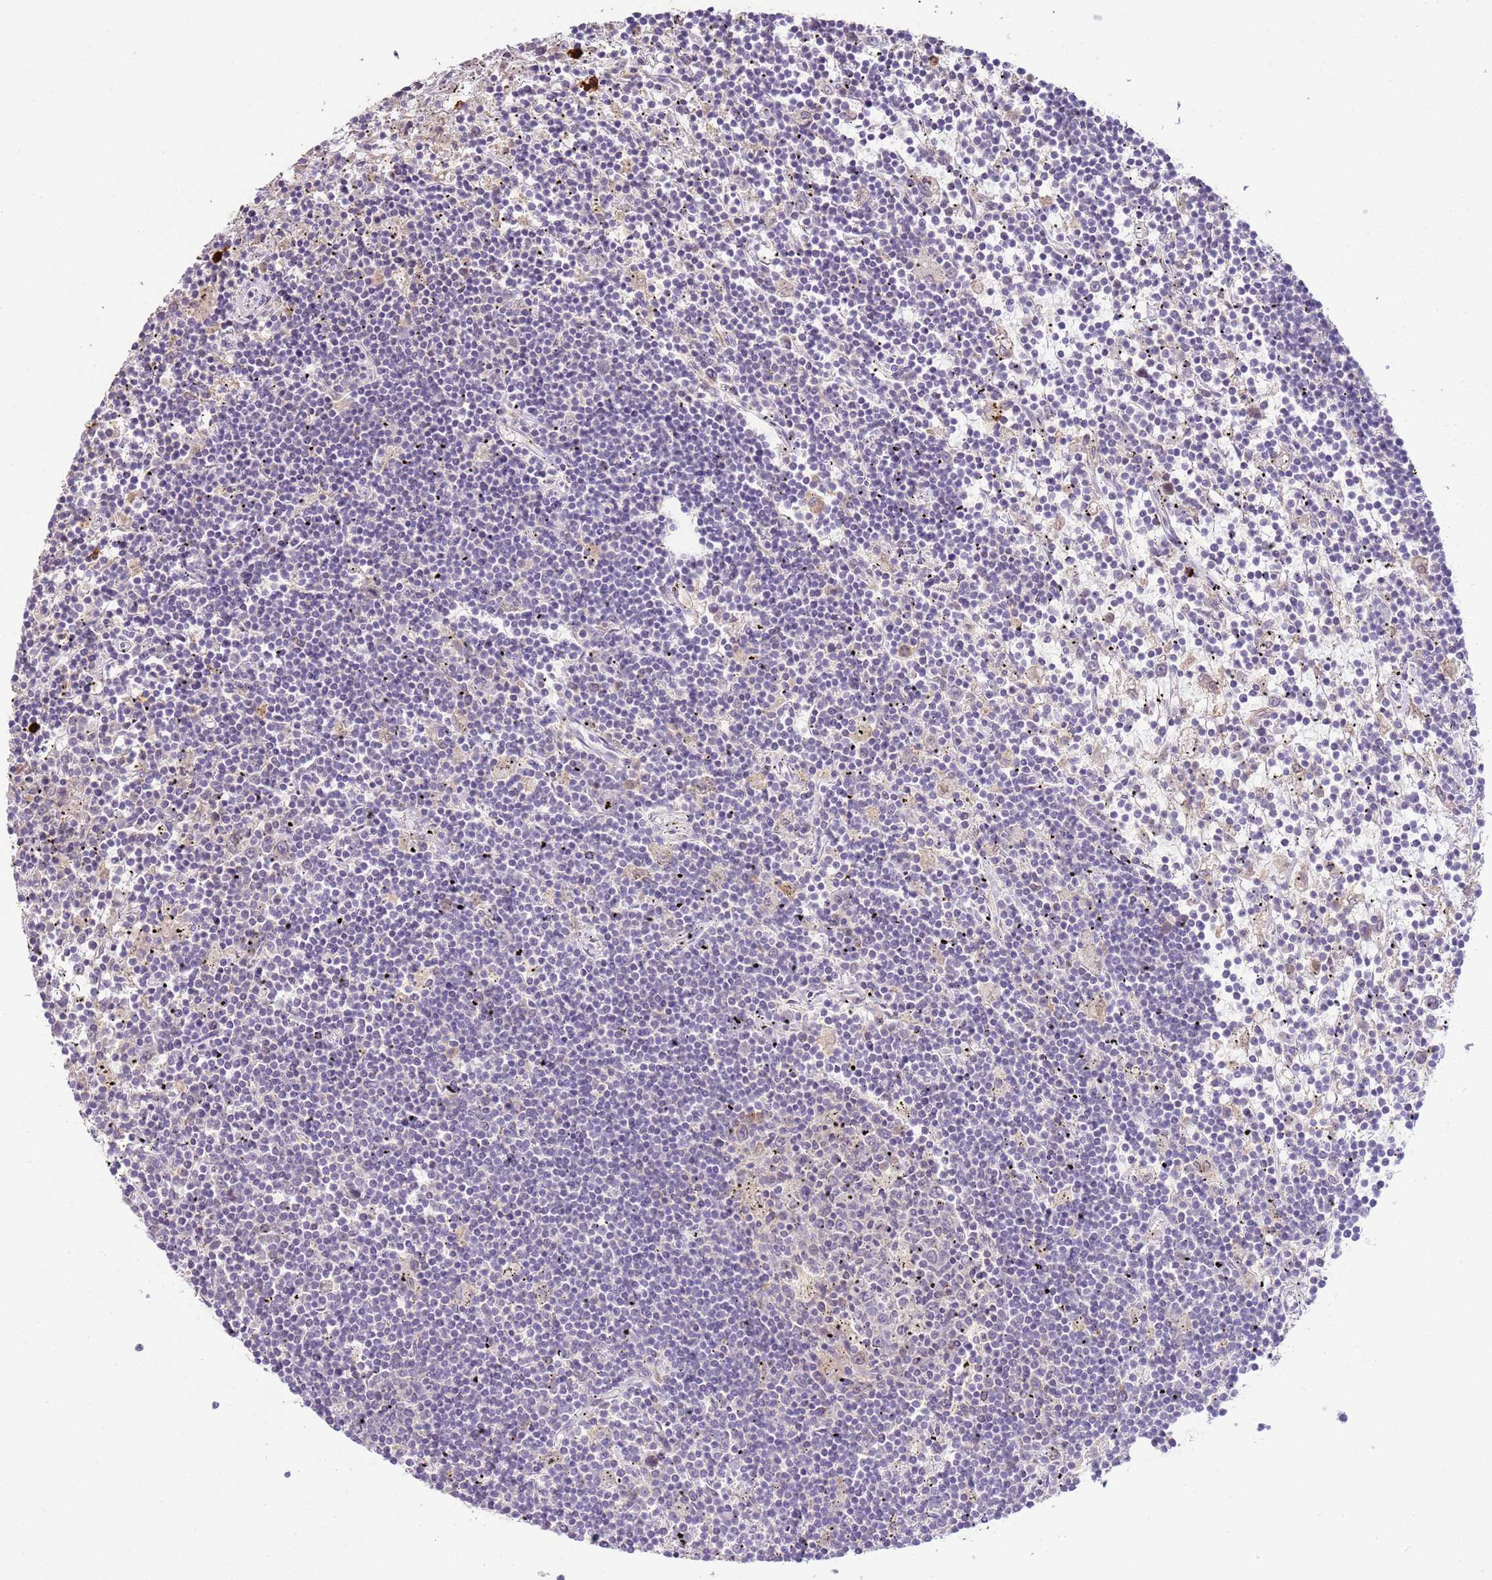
{"staining": {"intensity": "negative", "quantity": "none", "location": "none"}, "tissue": "lymphoma", "cell_type": "Tumor cells", "image_type": "cancer", "snomed": [{"axis": "morphology", "description": "Malignant lymphoma, non-Hodgkin's type, Low grade"}, {"axis": "topography", "description": "Spleen"}], "caption": "Immunohistochemical staining of malignant lymphoma, non-Hodgkin's type (low-grade) displays no significant staining in tumor cells.", "gene": "IL2RG", "patient": {"sex": "male", "age": 76}}